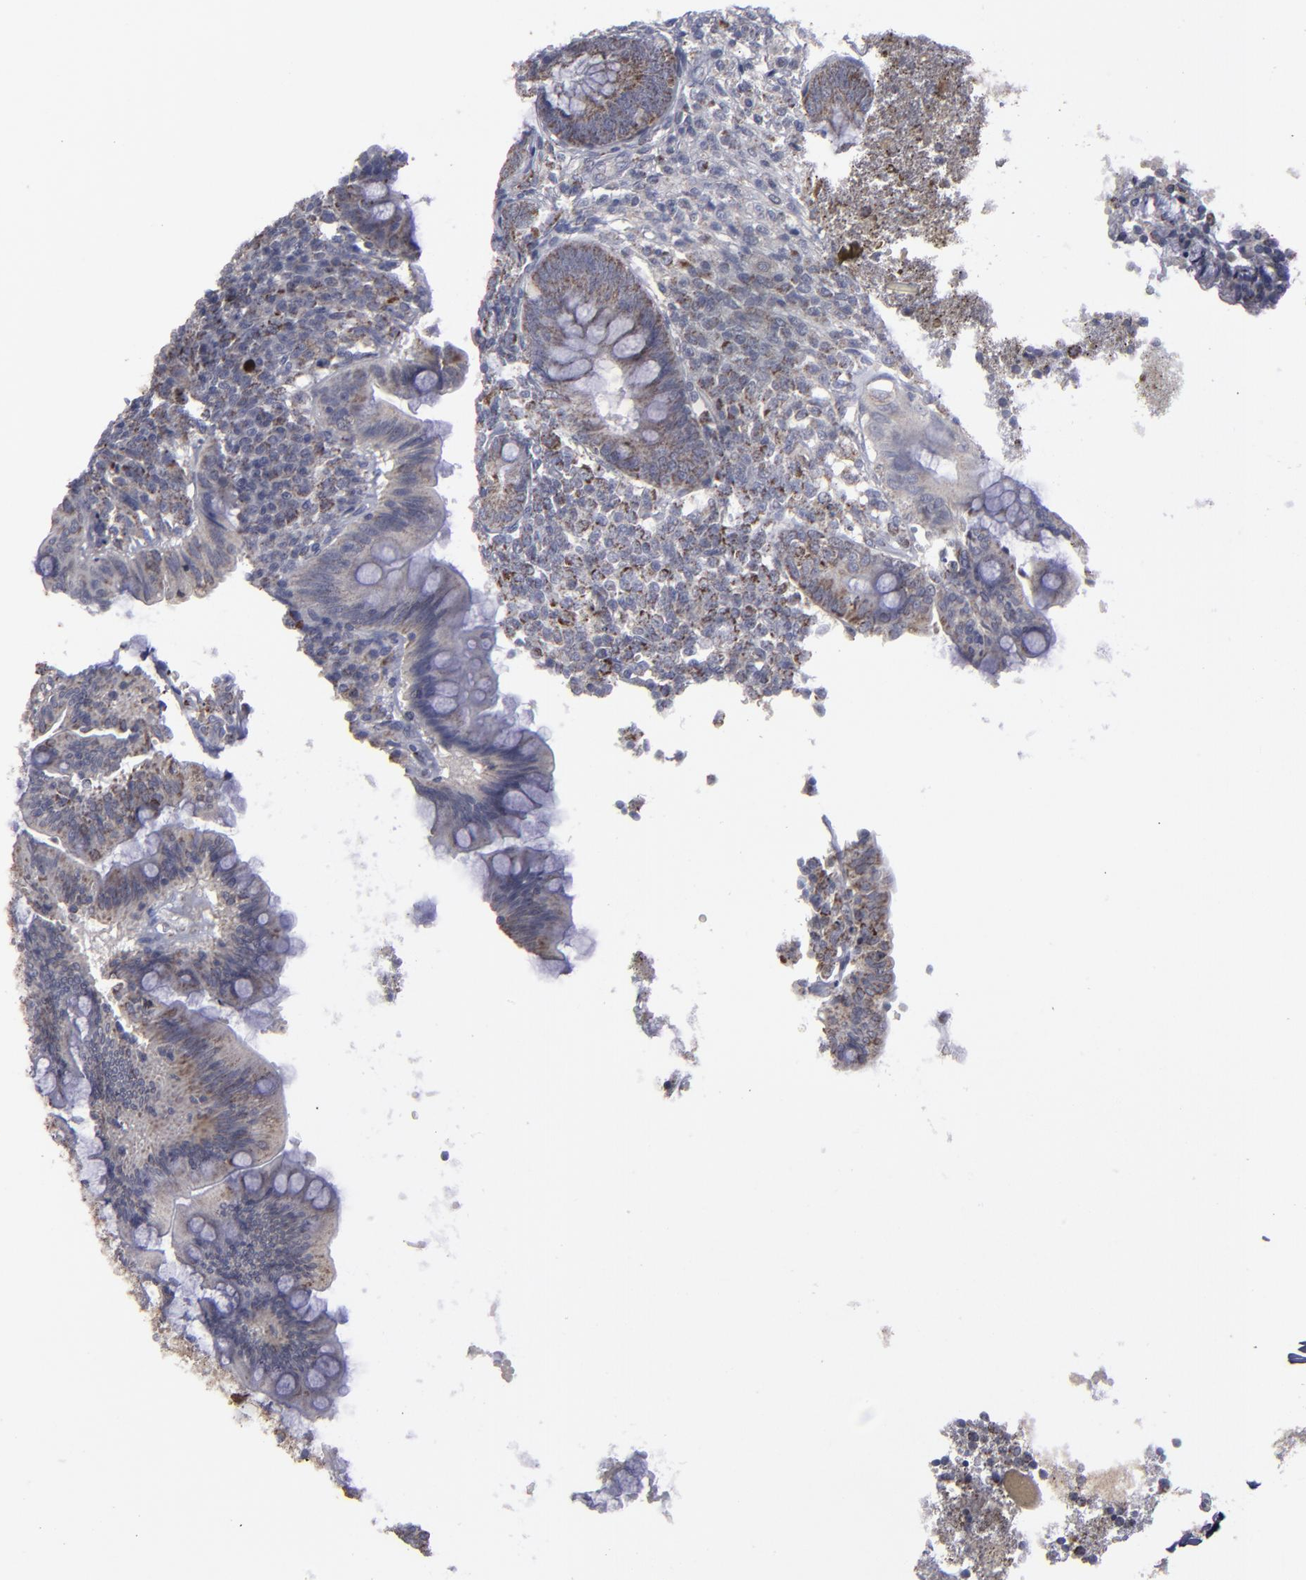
{"staining": {"intensity": "moderate", "quantity": ">75%", "location": "cytoplasmic/membranous"}, "tissue": "appendix", "cell_type": "Glandular cells", "image_type": "normal", "snomed": [{"axis": "morphology", "description": "Normal tissue, NOS"}, {"axis": "topography", "description": "Appendix"}], "caption": "IHC photomicrograph of benign appendix stained for a protein (brown), which shows medium levels of moderate cytoplasmic/membranous expression in about >75% of glandular cells.", "gene": "MYOM2", "patient": {"sex": "female", "age": 66}}